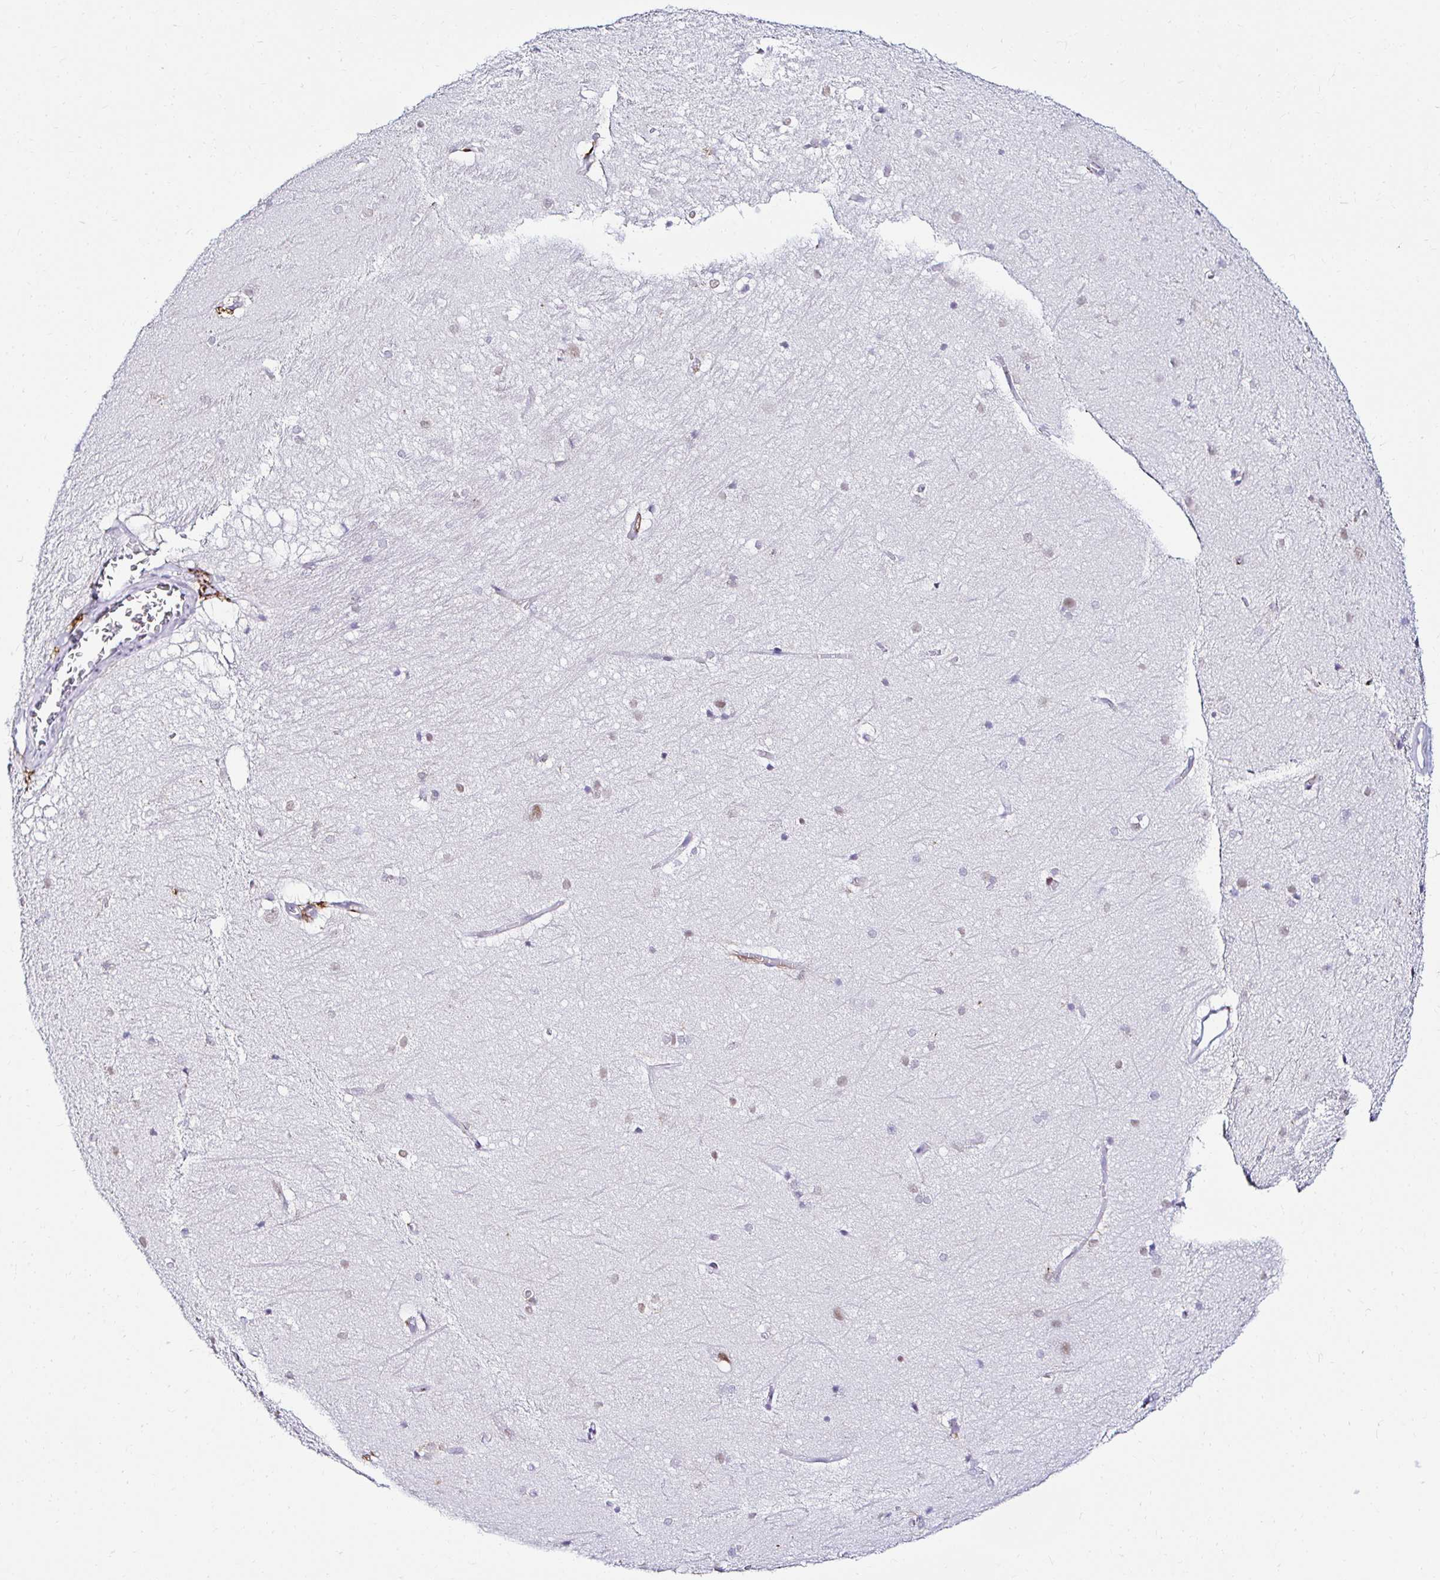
{"staining": {"intensity": "negative", "quantity": "none", "location": "none"}, "tissue": "hippocampus", "cell_type": "Glial cells", "image_type": "normal", "snomed": [{"axis": "morphology", "description": "Normal tissue, NOS"}, {"axis": "topography", "description": "Cerebral cortex"}, {"axis": "topography", "description": "Hippocampus"}], "caption": "Immunohistochemical staining of unremarkable hippocampus displays no significant staining in glial cells. (Immunohistochemistry, brightfield microscopy, high magnification).", "gene": "CYBB", "patient": {"sex": "female", "age": 19}}